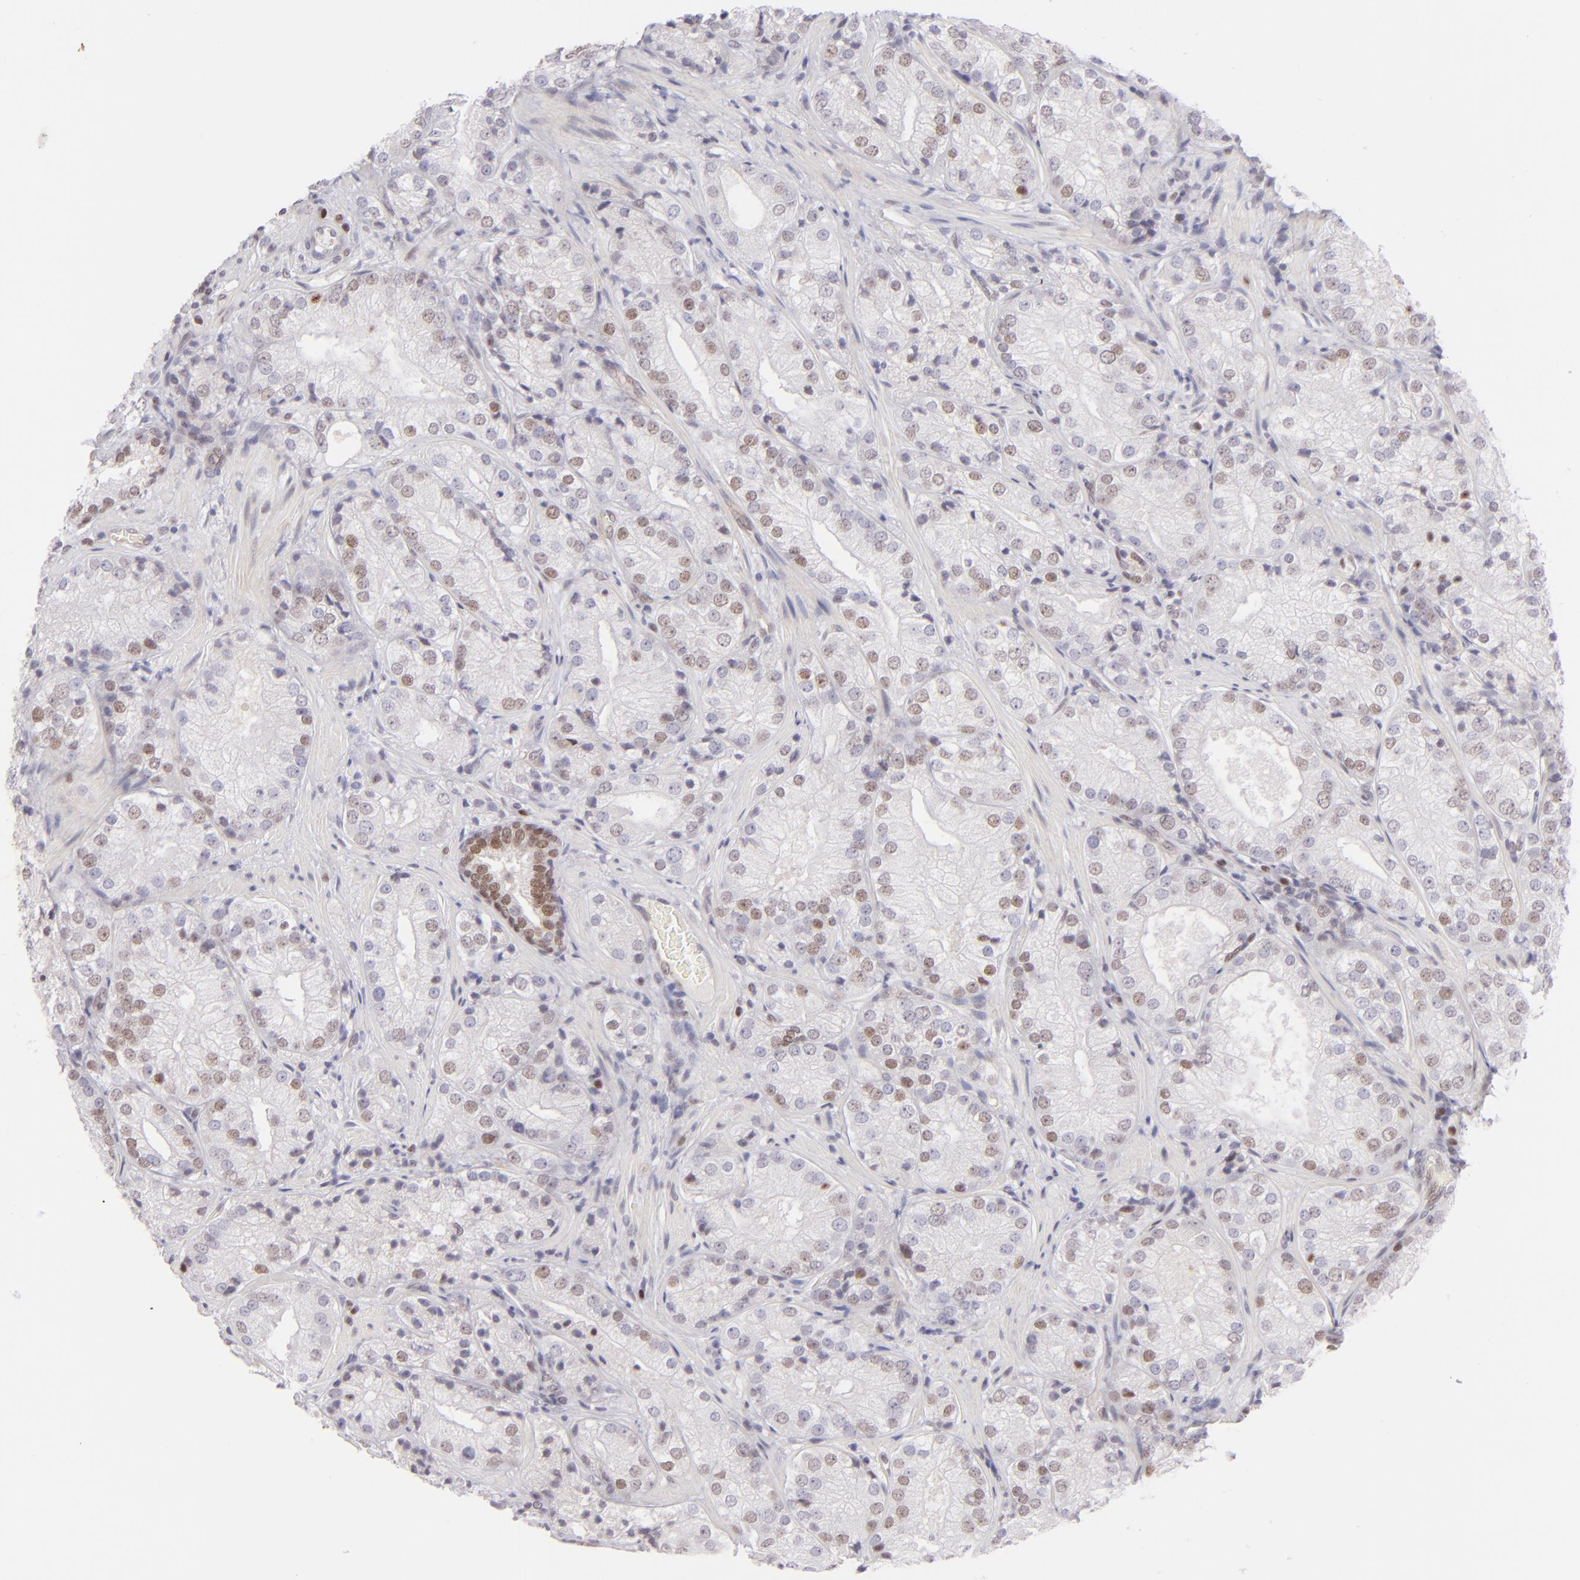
{"staining": {"intensity": "weak", "quantity": "25%-75%", "location": "nuclear"}, "tissue": "prostate cancer", "cell_type": "Tumor cells", "image_type": "cancer", "snomed": [{"axis": "morphology", "description": "Adenocarcinoma, Low grade"}, {"axis": "topography", "description": "Prostate"}], "caption": "Adenocarcinoma (low-grade) (prostate) stained with immunohistochemistry (IHC) displays weak nuclear positivity in approximately 25%-75% of tumor cells.", "gene": "POU2F1", "patient": {"sex": "male", "age": 60}}